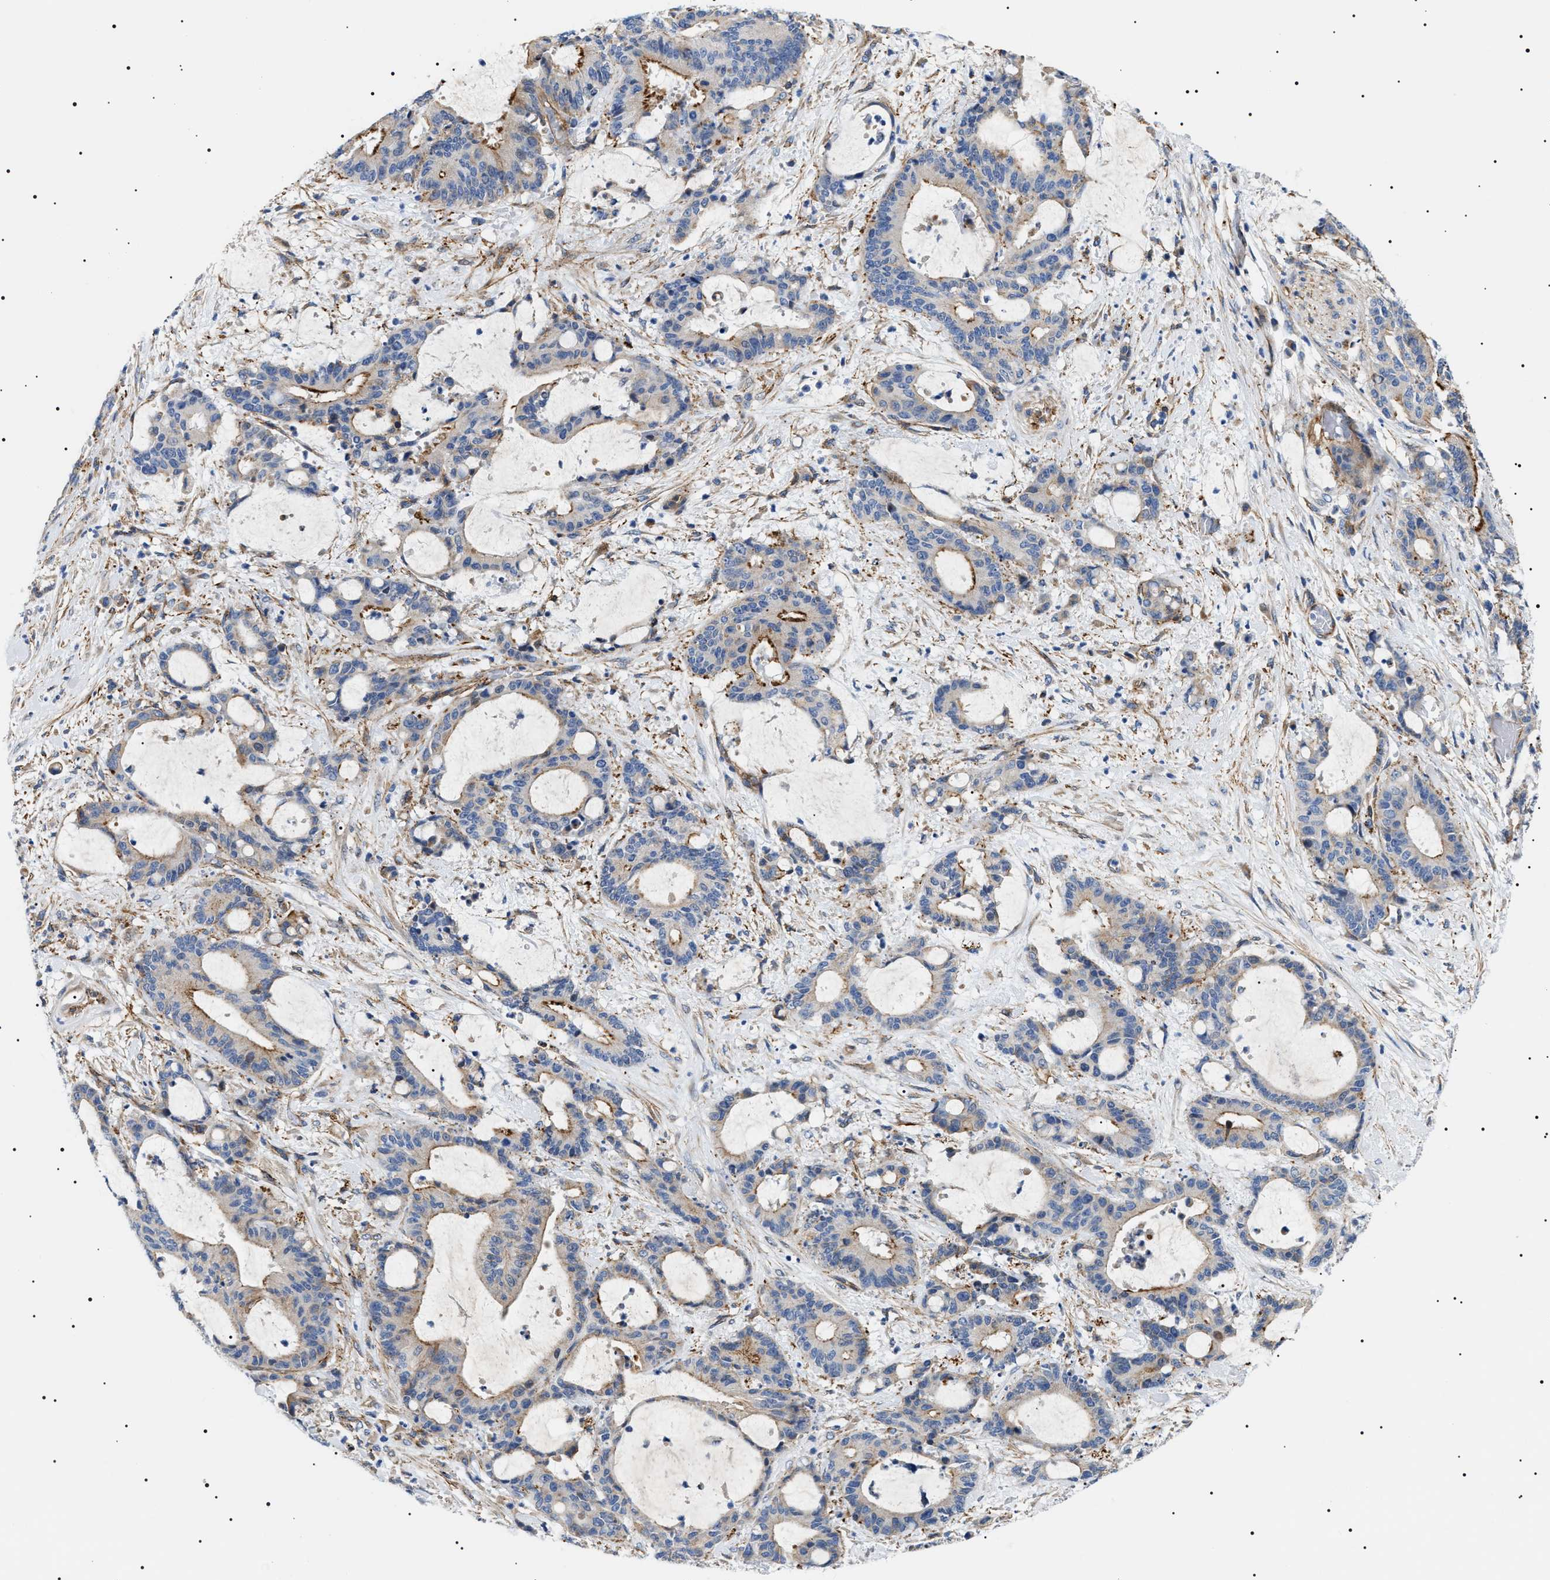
{"staining": {"intensity": "strong", "quantity": "25%-75%", "location": "cytoplasmic/membranous"}, "tissue": "liver cancer", "cell_type": "Tumor cells", "image_type": "cancer", "snomed": [{"axis": "morphology", "description": "Normal tissue, NOS"}, {"axis": "morphology", "description": "Cholangiocarcinoma"}, {"axis": "topography", "description": "Liver"}, {"axis": "topography", "description": "Peripheral nerve tissue"}], "caption": "Tumor cells demonstrate strong cytoplasmic/membranous staining in about 25%-75% of cells in liver cancer.", "gene": "TMEM222", "patient": {"sex": "female", "age": 73}}